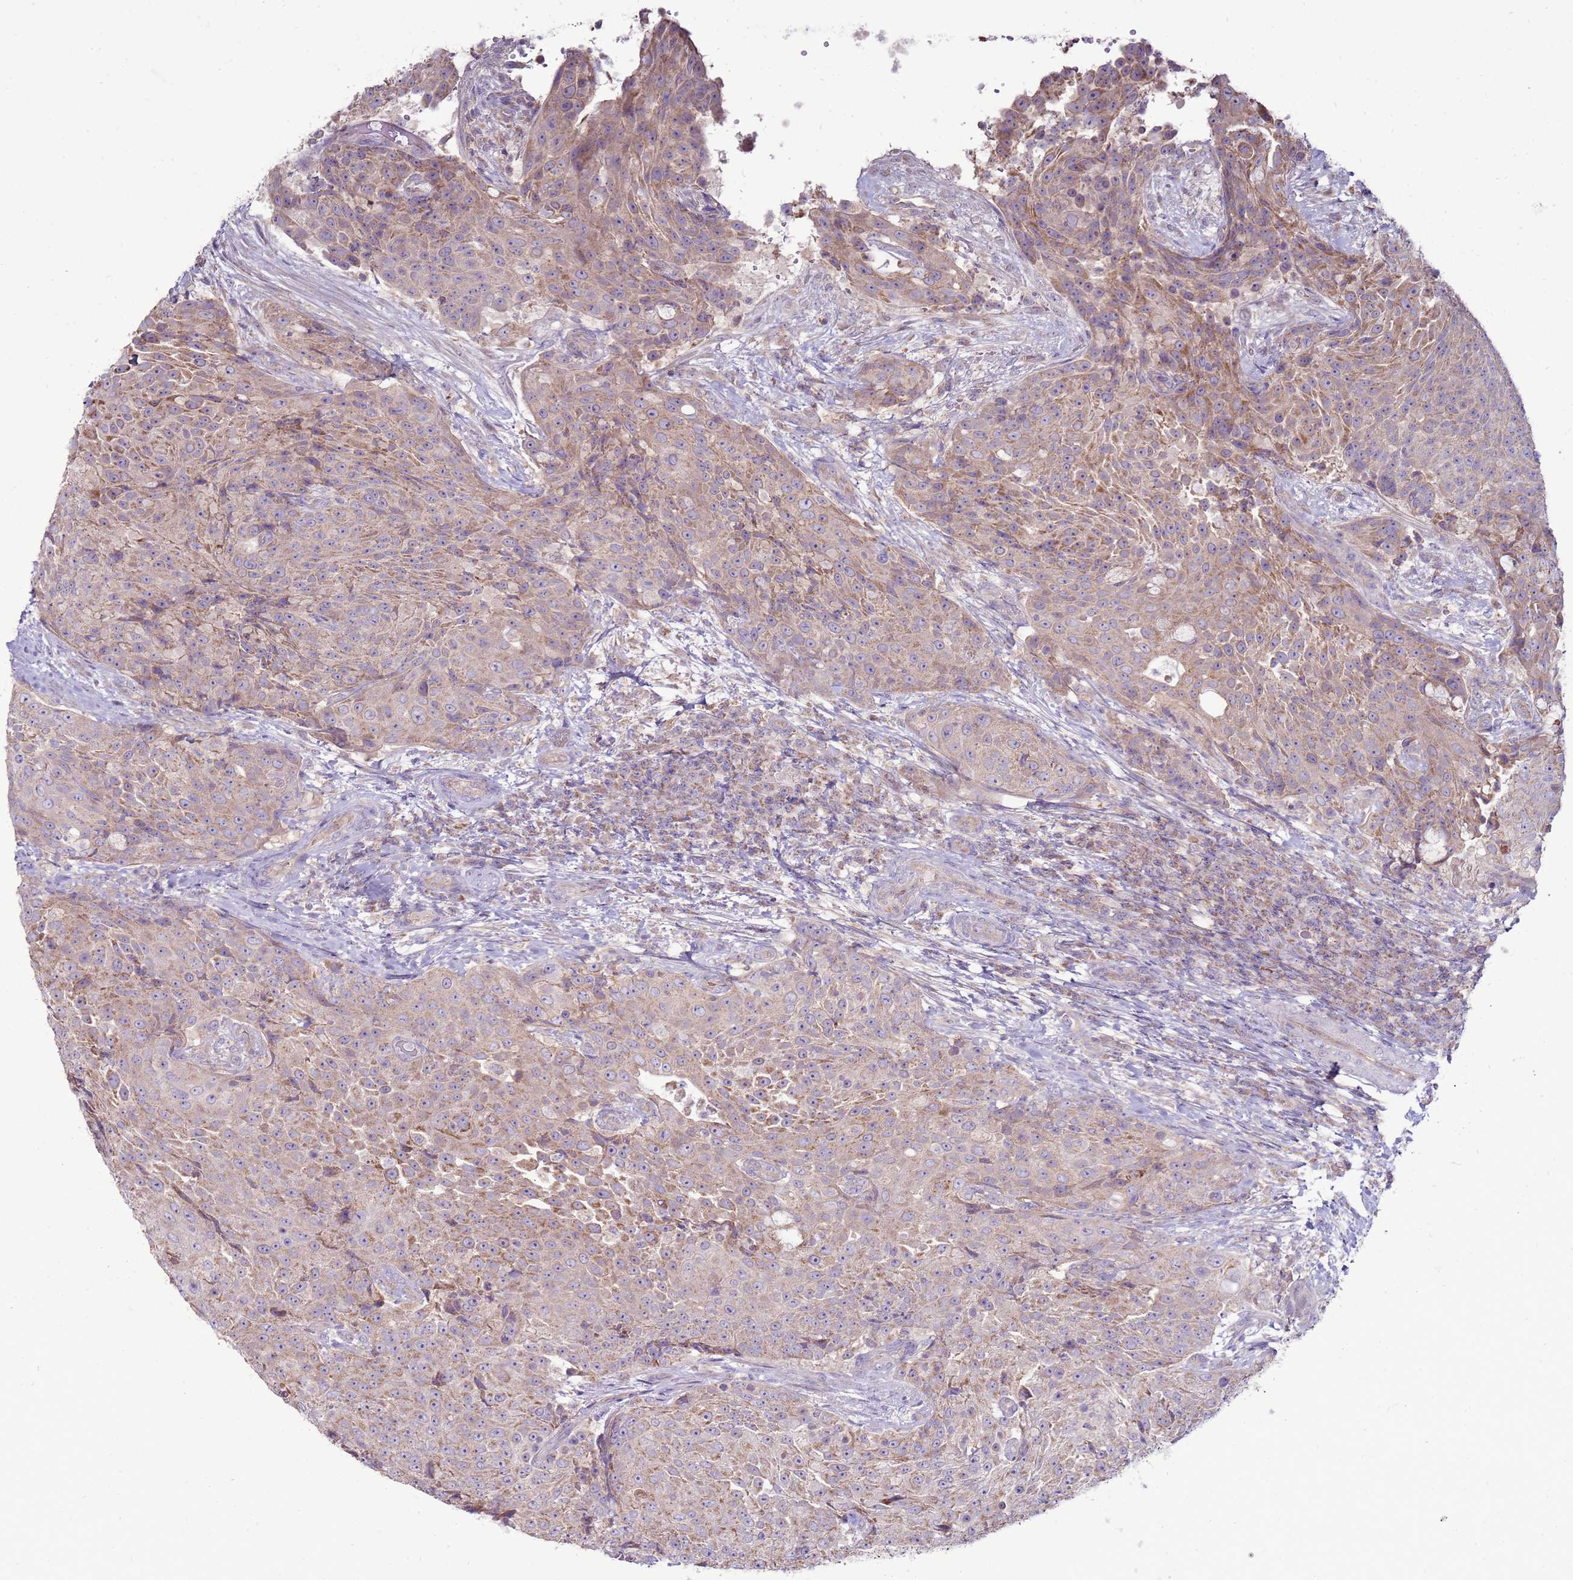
{"staining": {"intensity": "weak", "quantity": "25%-75%", "location": "cytoplasmic/membranous"}, "tissue": "urothelial cancer", "cell_type": "Tumor cells", "image_type": "cancer", "snomed": [{"axis": "morphology", "description": "Urothelial carcinoma, High grade"}, {"axis": "topography", "description": "Urinary bladder"}], "caption": "Tumor cells exhibit weak cytoplasmic/membranous positivity in approximately 25%-75% of cells in urothelial cancer.", "gene": "TRAPPC4", "patient": {"sex": "female", "age": 63}}